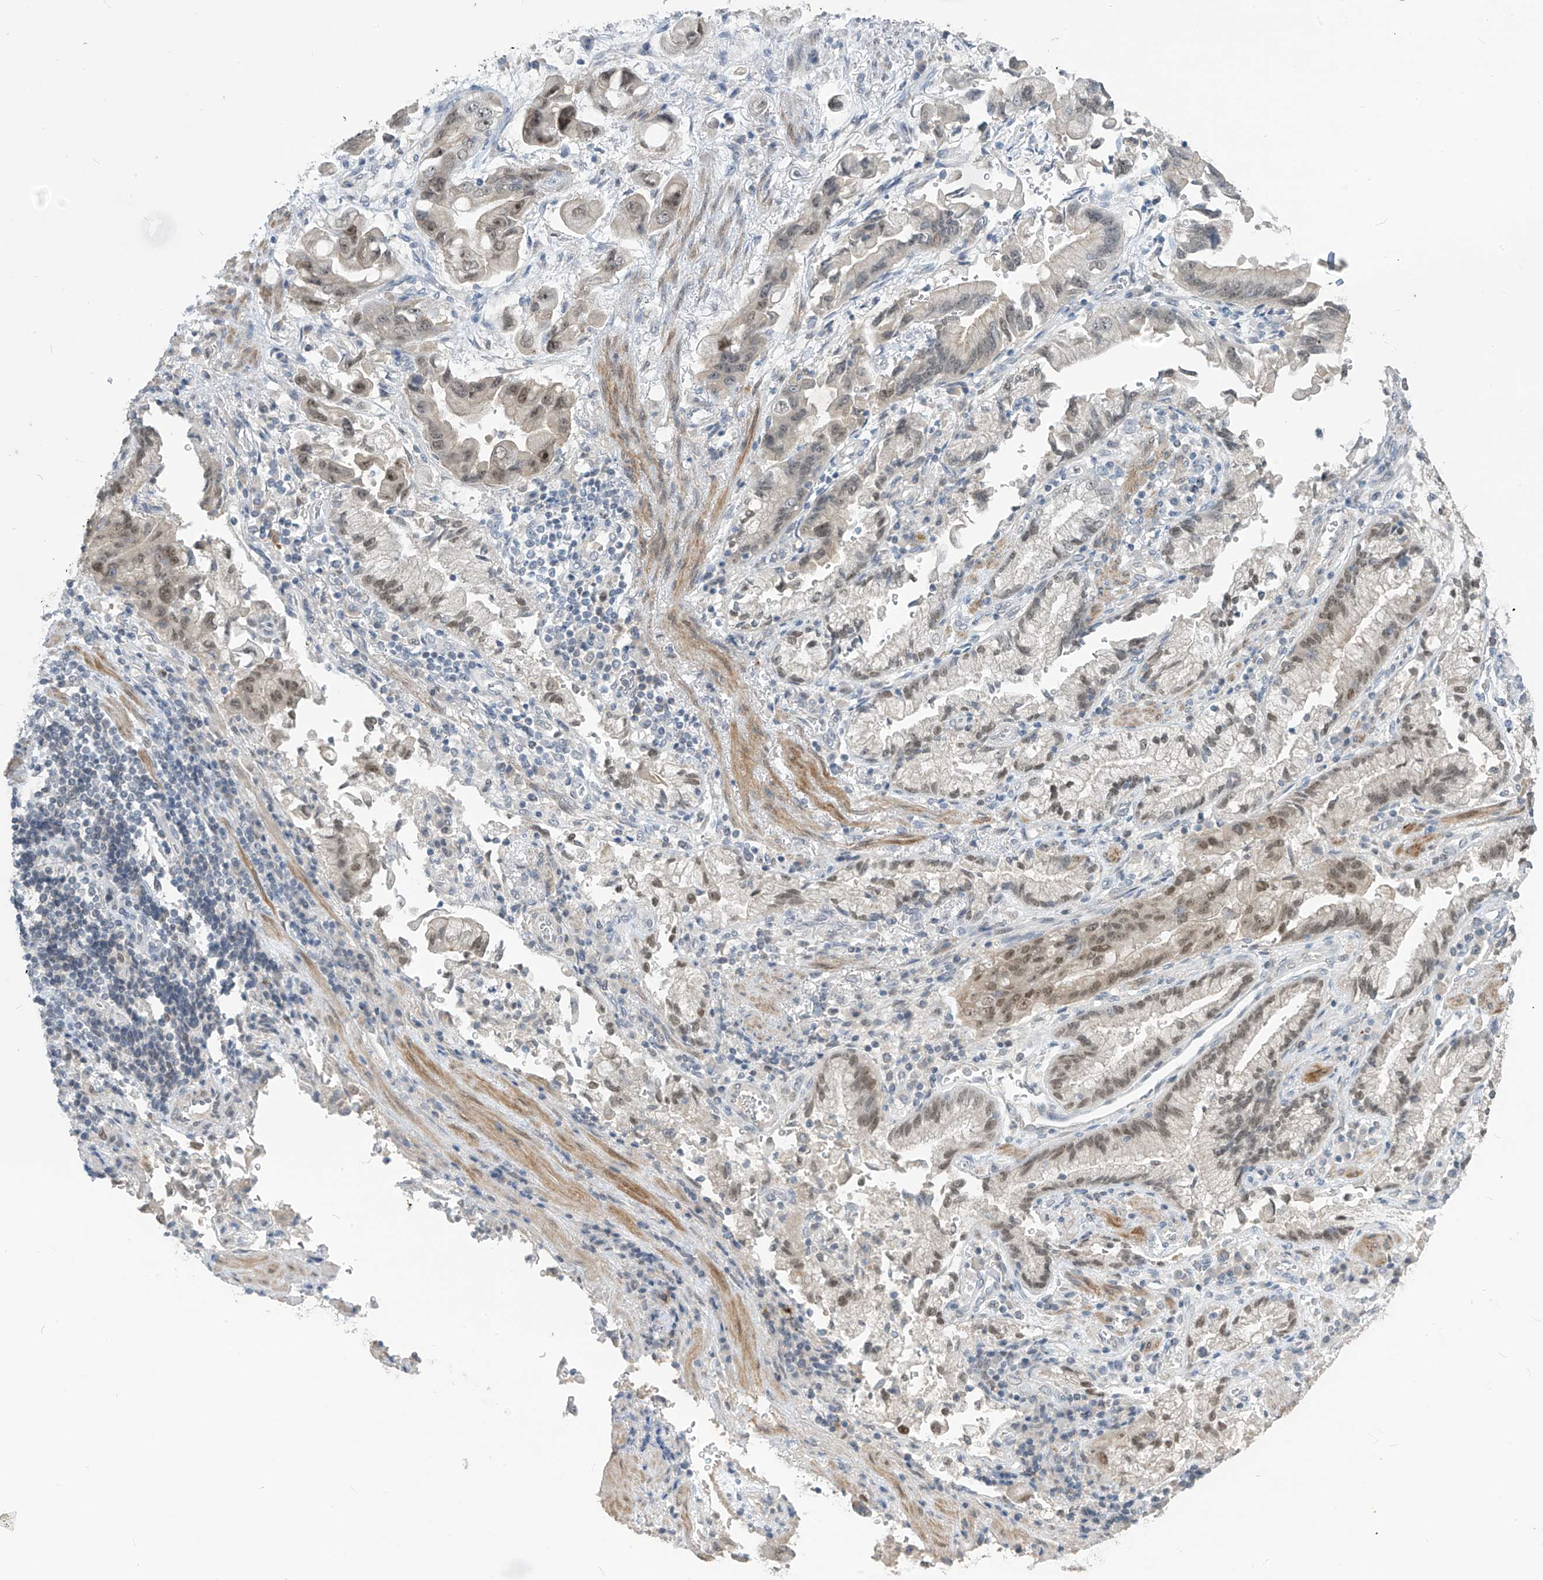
{"staining": {"intensity": "moderate", "quantity": "<25%", "location": "nuclear"}, "tissue": "stomach cancer", "cell_type": "Tumor cells", "image_type": "cancer", "snomed": [{"axis": "morphology", "description": "Adenocarcinoma, NOS"}, {"axis": "topography", "description": "Stomach"}], "caption": "Immunohistochemical staining of human stomach cancer (adenocarcinoma) displays low levels of moderate nuclear positivity in approximately <25% of tumor cells.", "gene": "METAP1D", "patient": {"sex": "male", "age": 62}}